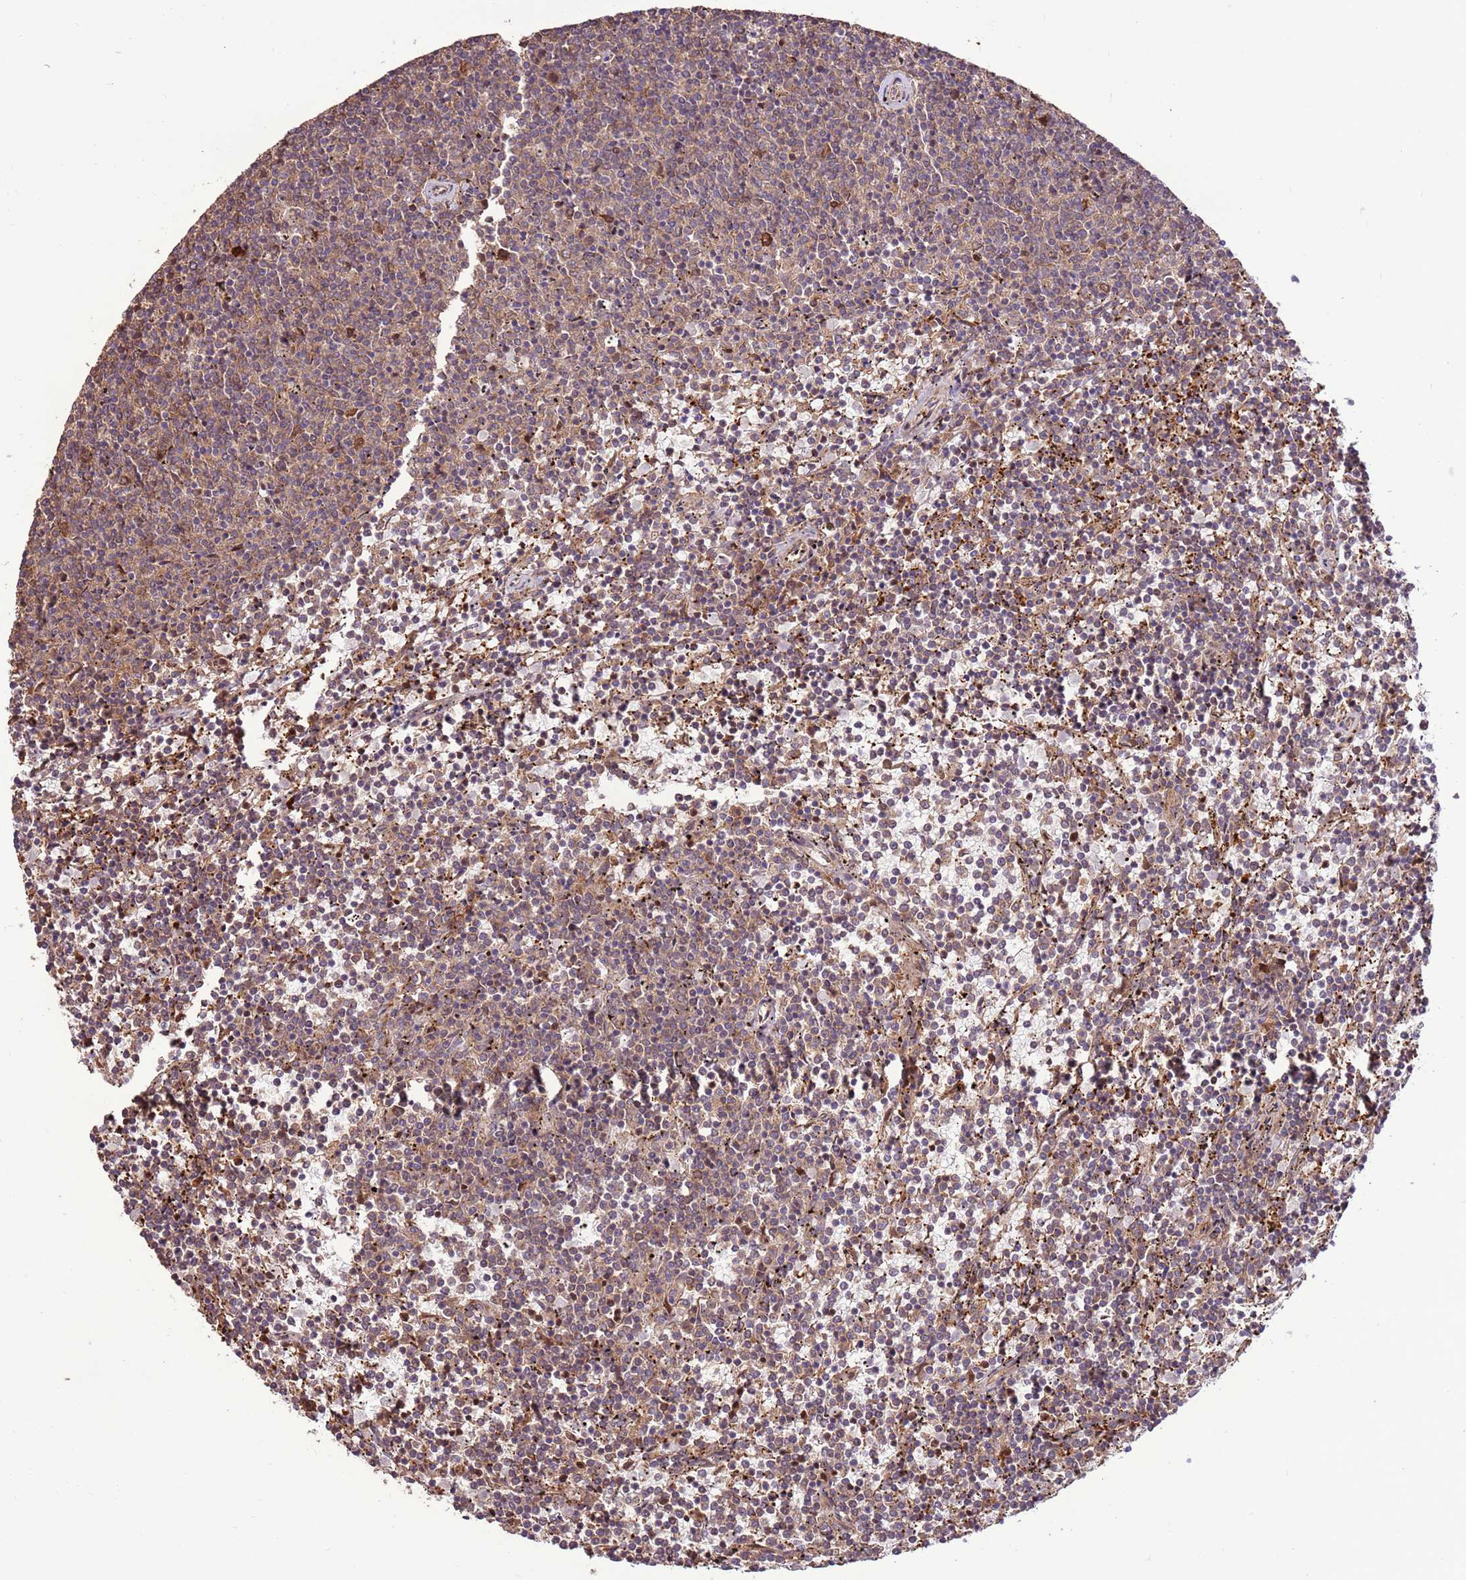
{"staining": {"intensity": "weak", "quantity": ">75%", "location": "cytoplasmic/membranous"}, "tissue": "lymphoma", "cell_type": "Tumor cells", "image_type": "cancer", "snomed": [{"axis": "morphology", "description": "Malignant lymphoma, non-Hodgkin's type, Low grade"}, {"axis": "topography", "description": "Spleen"}], "caption": "Protein analysis of low-grade malignant lymphoma, non-Hodgkin's type tissue exhibits weak cytoplasmic/membranous positivity in approximately >75% of tumor cells. The staining was performed using DAB (3,3'-diaminobenzidine), with brown indicating positive protein expression. Nuclei are stained blue with hematoxylin.", "gene": "CCDC112", "patient": {"sex": "female", "age": 50}}